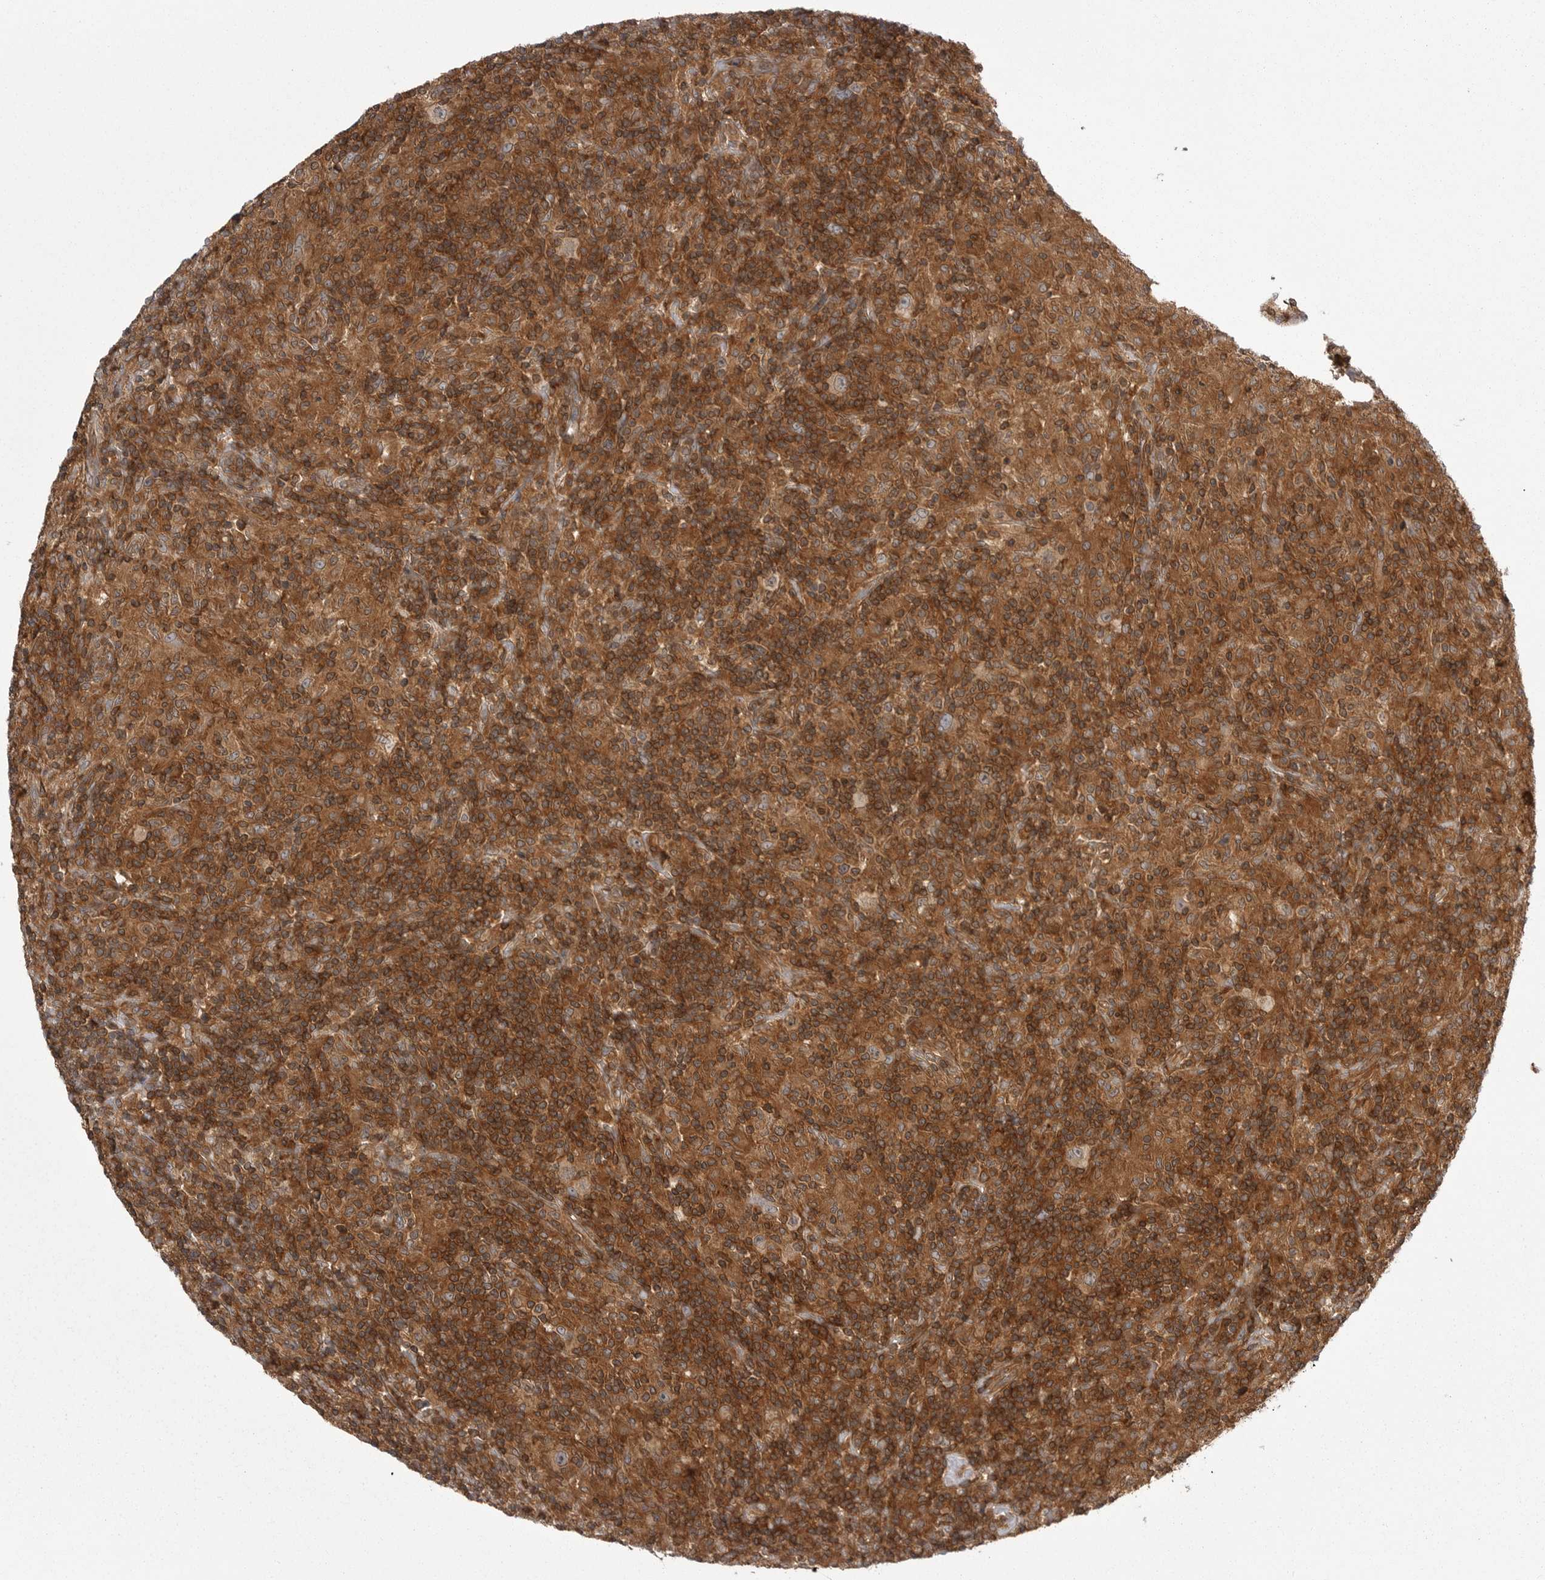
{"staining": {"intensity": "weak", "quantity": "25%-75%", "location": "cytoplasmic/membranous"}, "tissue": "lymphoma", "cell_type": "Tumor cells", "image_type": "cancer", "snomed": [{"axis": "morphology", "description": "Hodgkin's disease, NOS"}, {"axis": "topography", "description": "Lymph node"}], "caption": "Human Hodgkin's disease stained with a protein marker exhibits weak staining in tumor cells.", "gene": "STK24", "patient": {"sex": "male", "age": 70}}